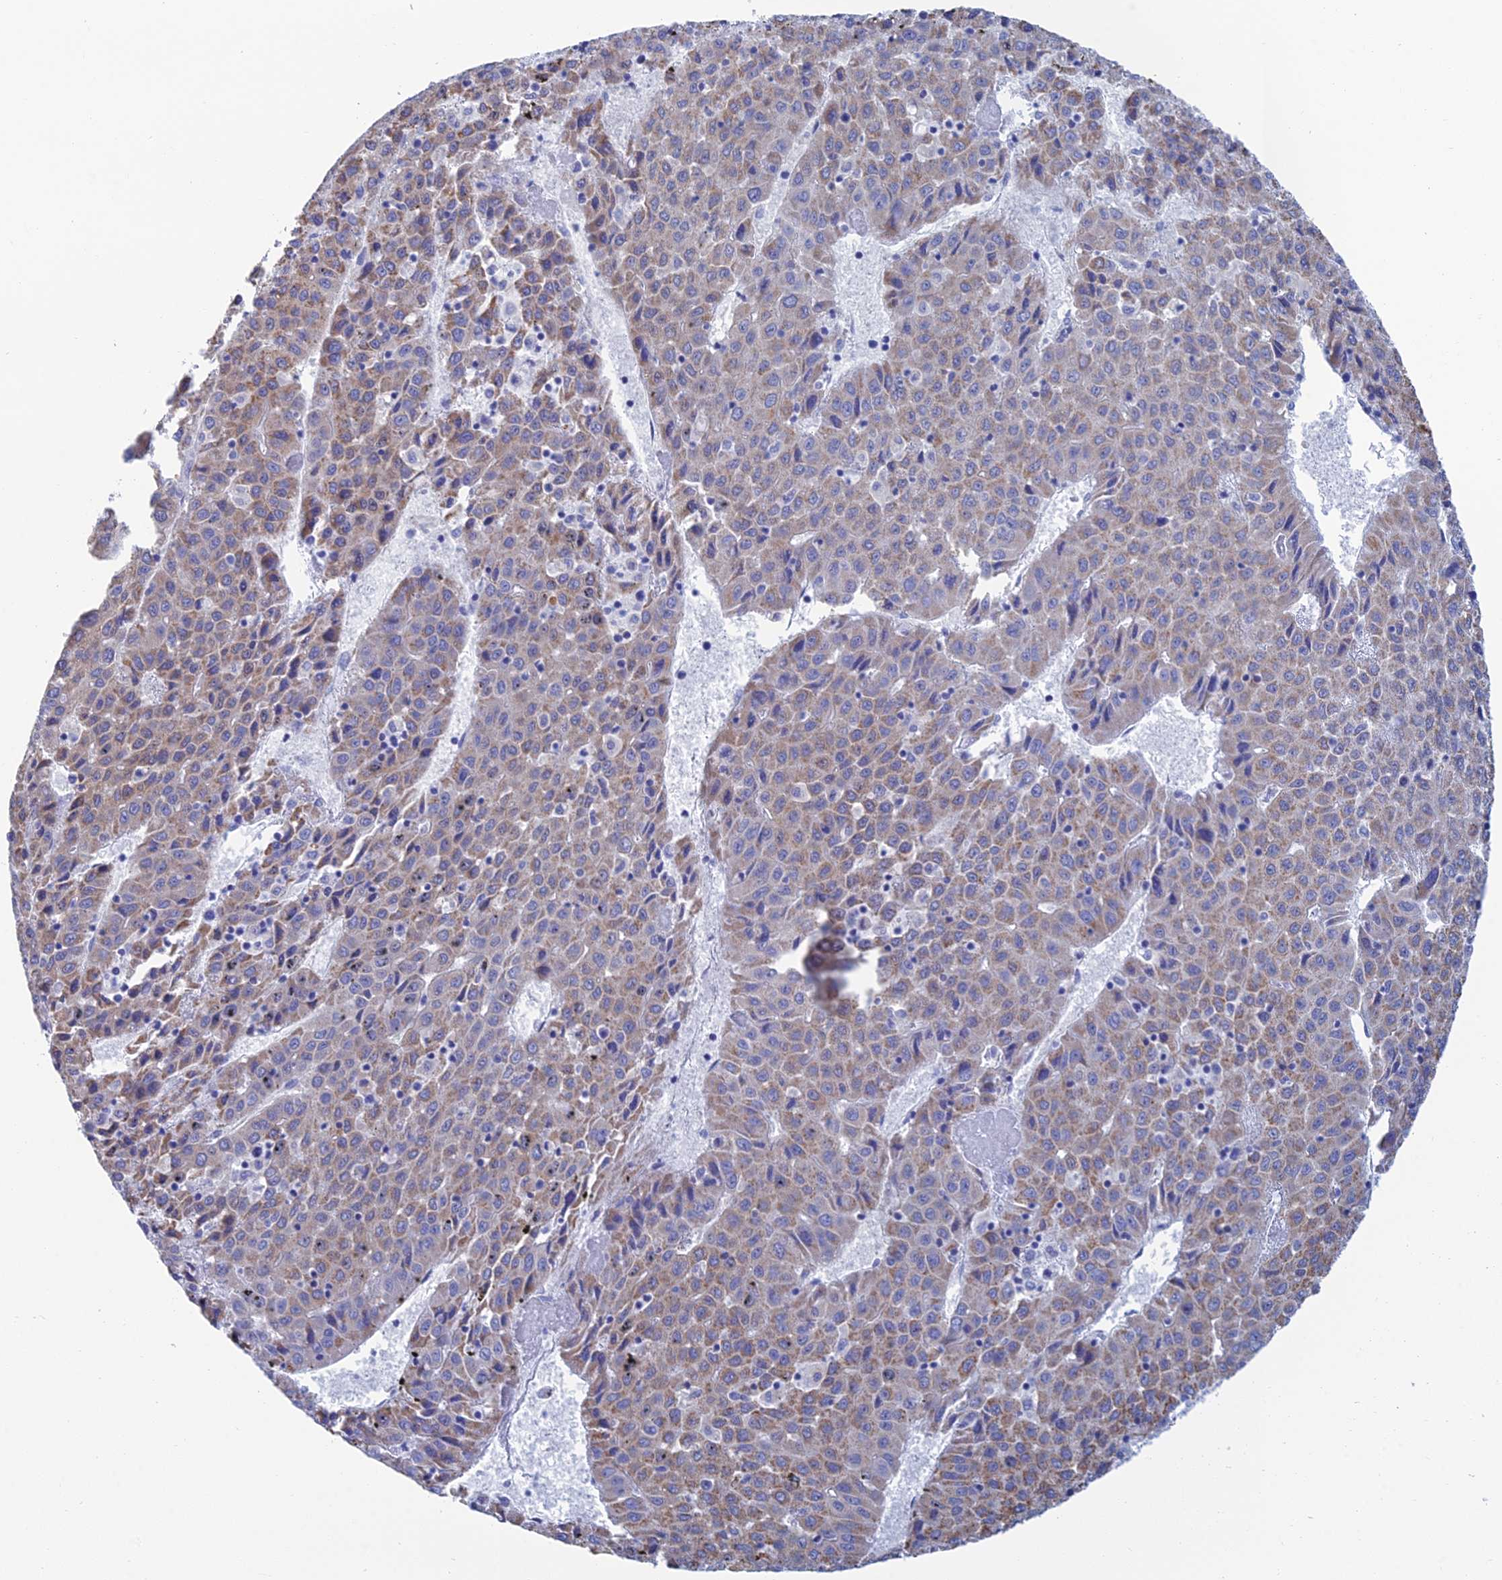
{"staining": {"intensity": "moderate", "quantity": "25%-75%", "location": "cytoplasmic/membranous"}, "tissue": "liver cancer", "cell_type": "Tumor cells", "image_type": "cancer", "snomed": [{"axis": "morphology", "description": "Carcinoma, Hepatocellular, NOS"}, {"axis": "topography", "description": "Liver"}], "caption": "Human hepatocellular carcinoma (liver) stained with a brown dye demonstrates moderate cytoplasmic/membranous positive expression in approximately 25%-75% of tumor cells.", "gene": "CFAP210", "patient": {"sex": "female", "age": 53}}